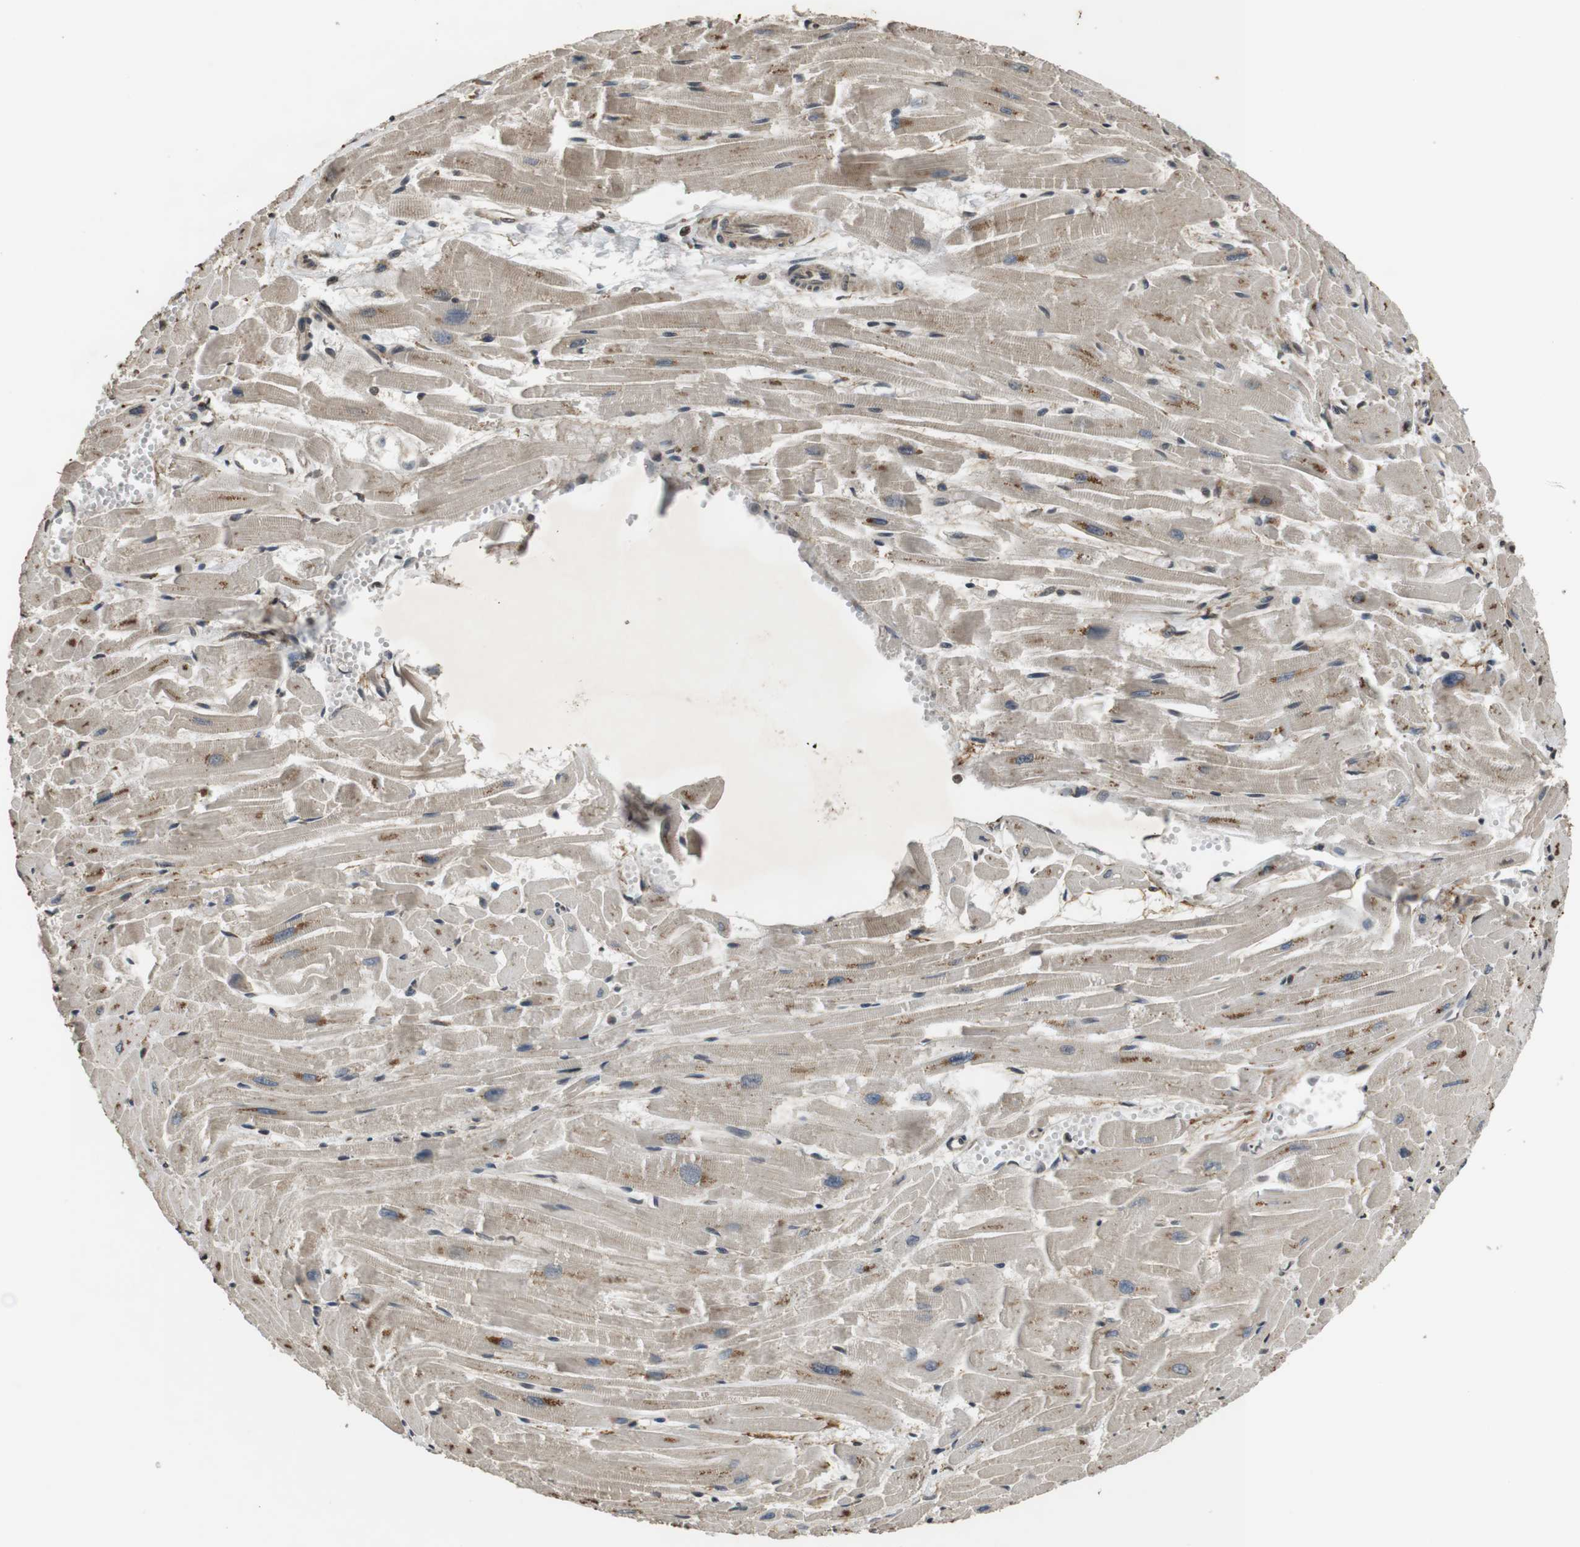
{"staining": {"intensity": "weak", "quantity": ">75%", "location": "cytoplasmic/membranous"}, "tissue": "heart muscle", "cell_type": "Cardiomyocytes", "image_type": "normal", "snomed": [{"axis": "morphology", "description": "Normal tissue, NOS"}, {"axis": "topography", "description": "Heart"}], "caption": "Brown immunohistochemical staining in unremarkable heart muscle displays weak cytoplasmic/membranous positivity in approximately >75% of cardiomyocytes. (DAB (3,3'-diaminobenzidine) IHC with brightfield microscopy, high magnification).", "gene": "FZD10", "patient": {"sex": "female", "age": 19}}